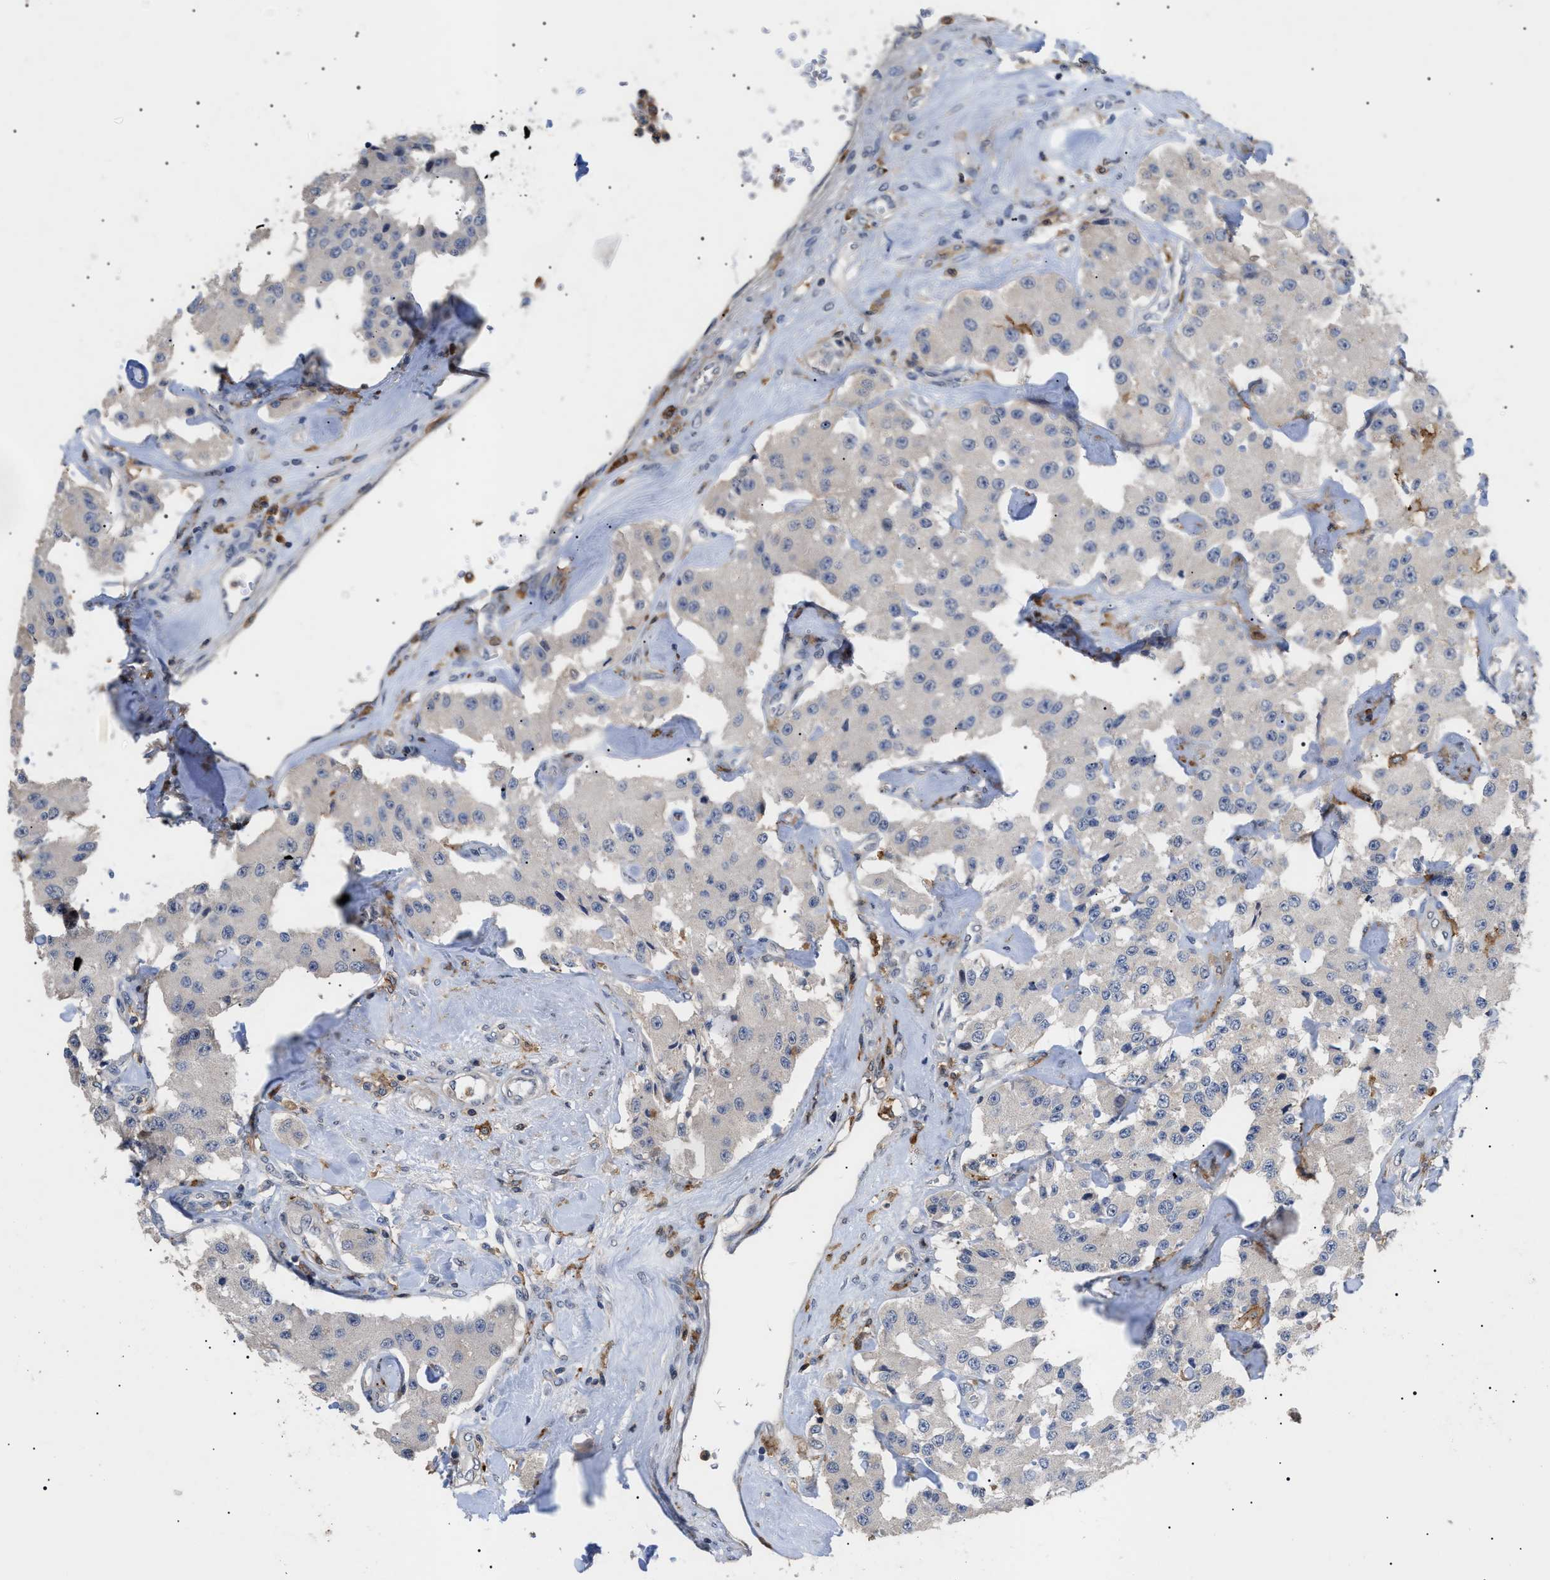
{"staining": {"intensity": "weak", "quantity": "<25%", "location": "cytoplasmic/membranous"}, "tissue": "carcinoid", "cell_type": "Tumor cells", "image_type": "cancer", "snomed": [{"axis": "morphology", "description": "Carcinoid, malignant, NOS"}, {"axis": "topography", "description": "Pancreas"}], "caption": "An immunohistochemistry (IHC) histopathology image of malignant carcinoid is shown. There is no staining in tumor cells of malignant carcinoid.", "gene": "CD300A", "patient": {"sex": "male", "age": 41}}